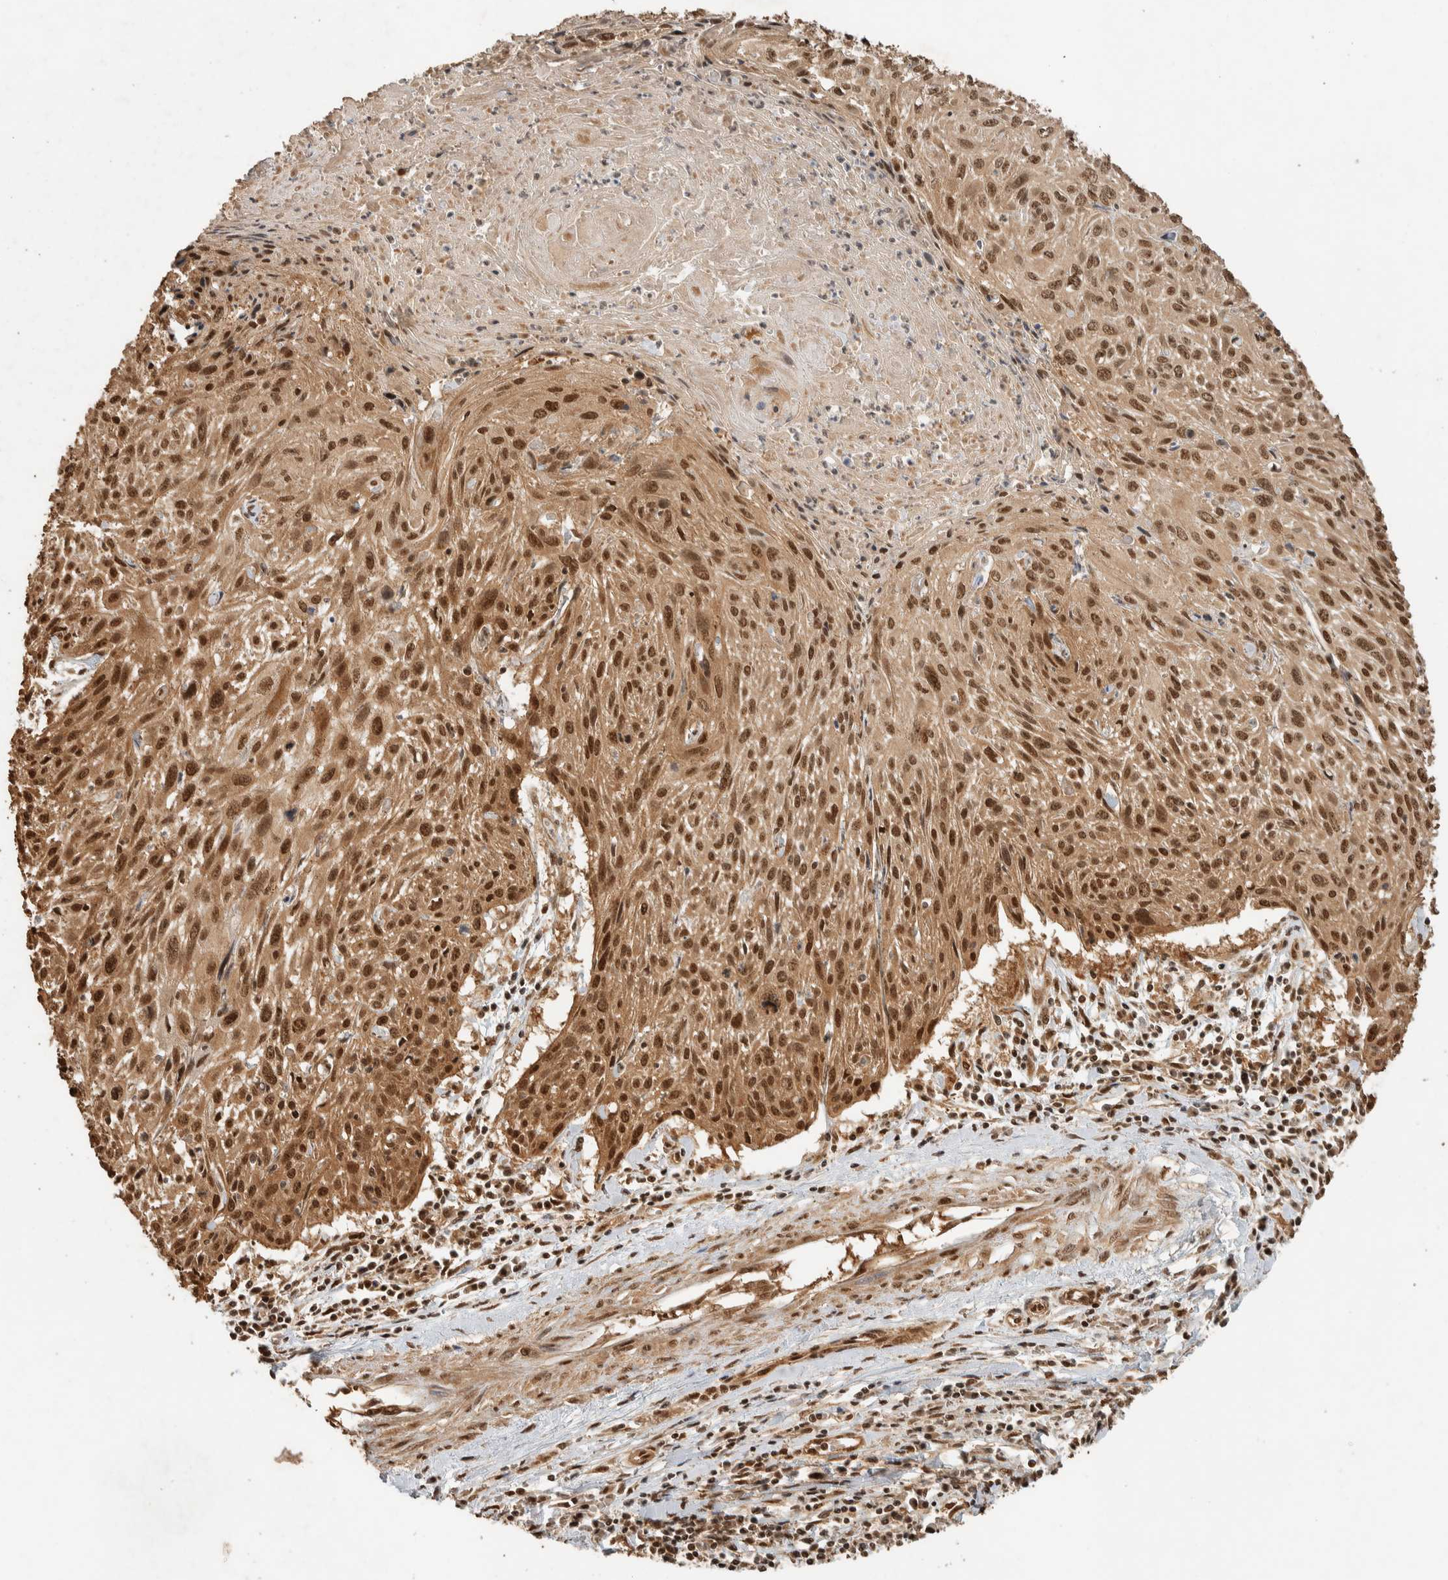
{"staining": {"intensity": "strong", "quantity": ">75%", "location": "cytoplasmic/membranous,nuclear"}, "tissue": "cervical cancer", "cell_type": "Tumor cells", "image_type": "cancer", "snomed": [{"axis": "morphology", "description": "Squamous cell carcinoma, NOS"}, {"axis": "topography", "description": "Cervix"}], "caption": "An image of cervical cancer stained for a protein displays strong cytoplasmic/membranous and nuclear brown staining in tumor cells. The staining is performed using DAB (3,3'-diaminobenzidine) brown chromogen to label protein expression. The nuclei are counter-stained blue using hematoxylin.", "gene": "ZBTB2", "patient": {"sex": "female", "age": 51}}